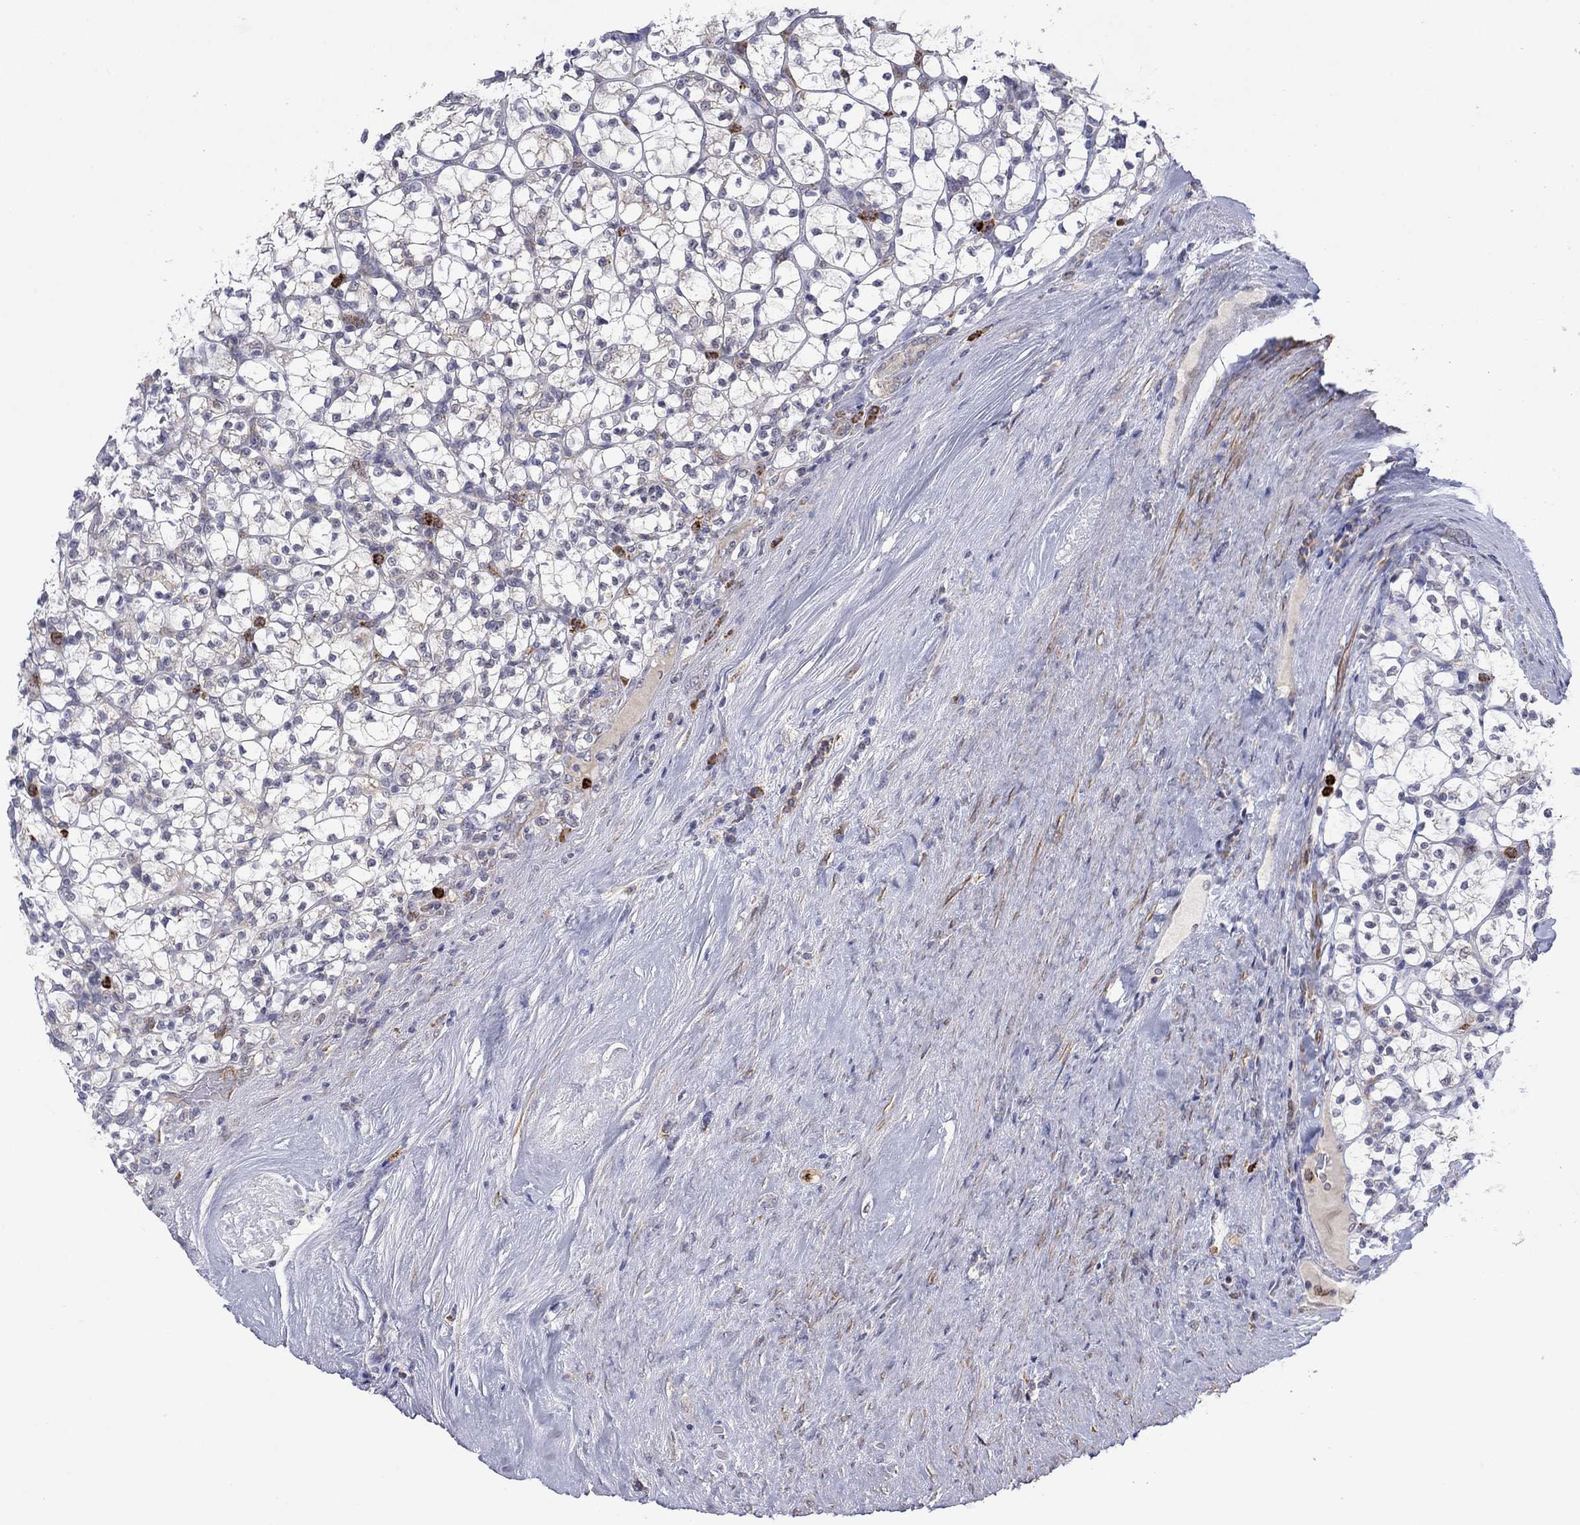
{"staining": {"intensity": "negative", "quantity": "none", "location": "none"}, "tissue": "renal cancer", "cell_type": "Tumor cells", "image_type": "cancer", "snomed": [{"axis": "morphology", "description": "Adenocarcinoma, NOS"}, {"axis": "topography", "description": "Kidney"}], "caption": "Tumor cells show no significant staining in renal cancer. Nuclei are stained in blue.", "gene": "MTRFR", "patient": {"sex": "female", "age": 89}}